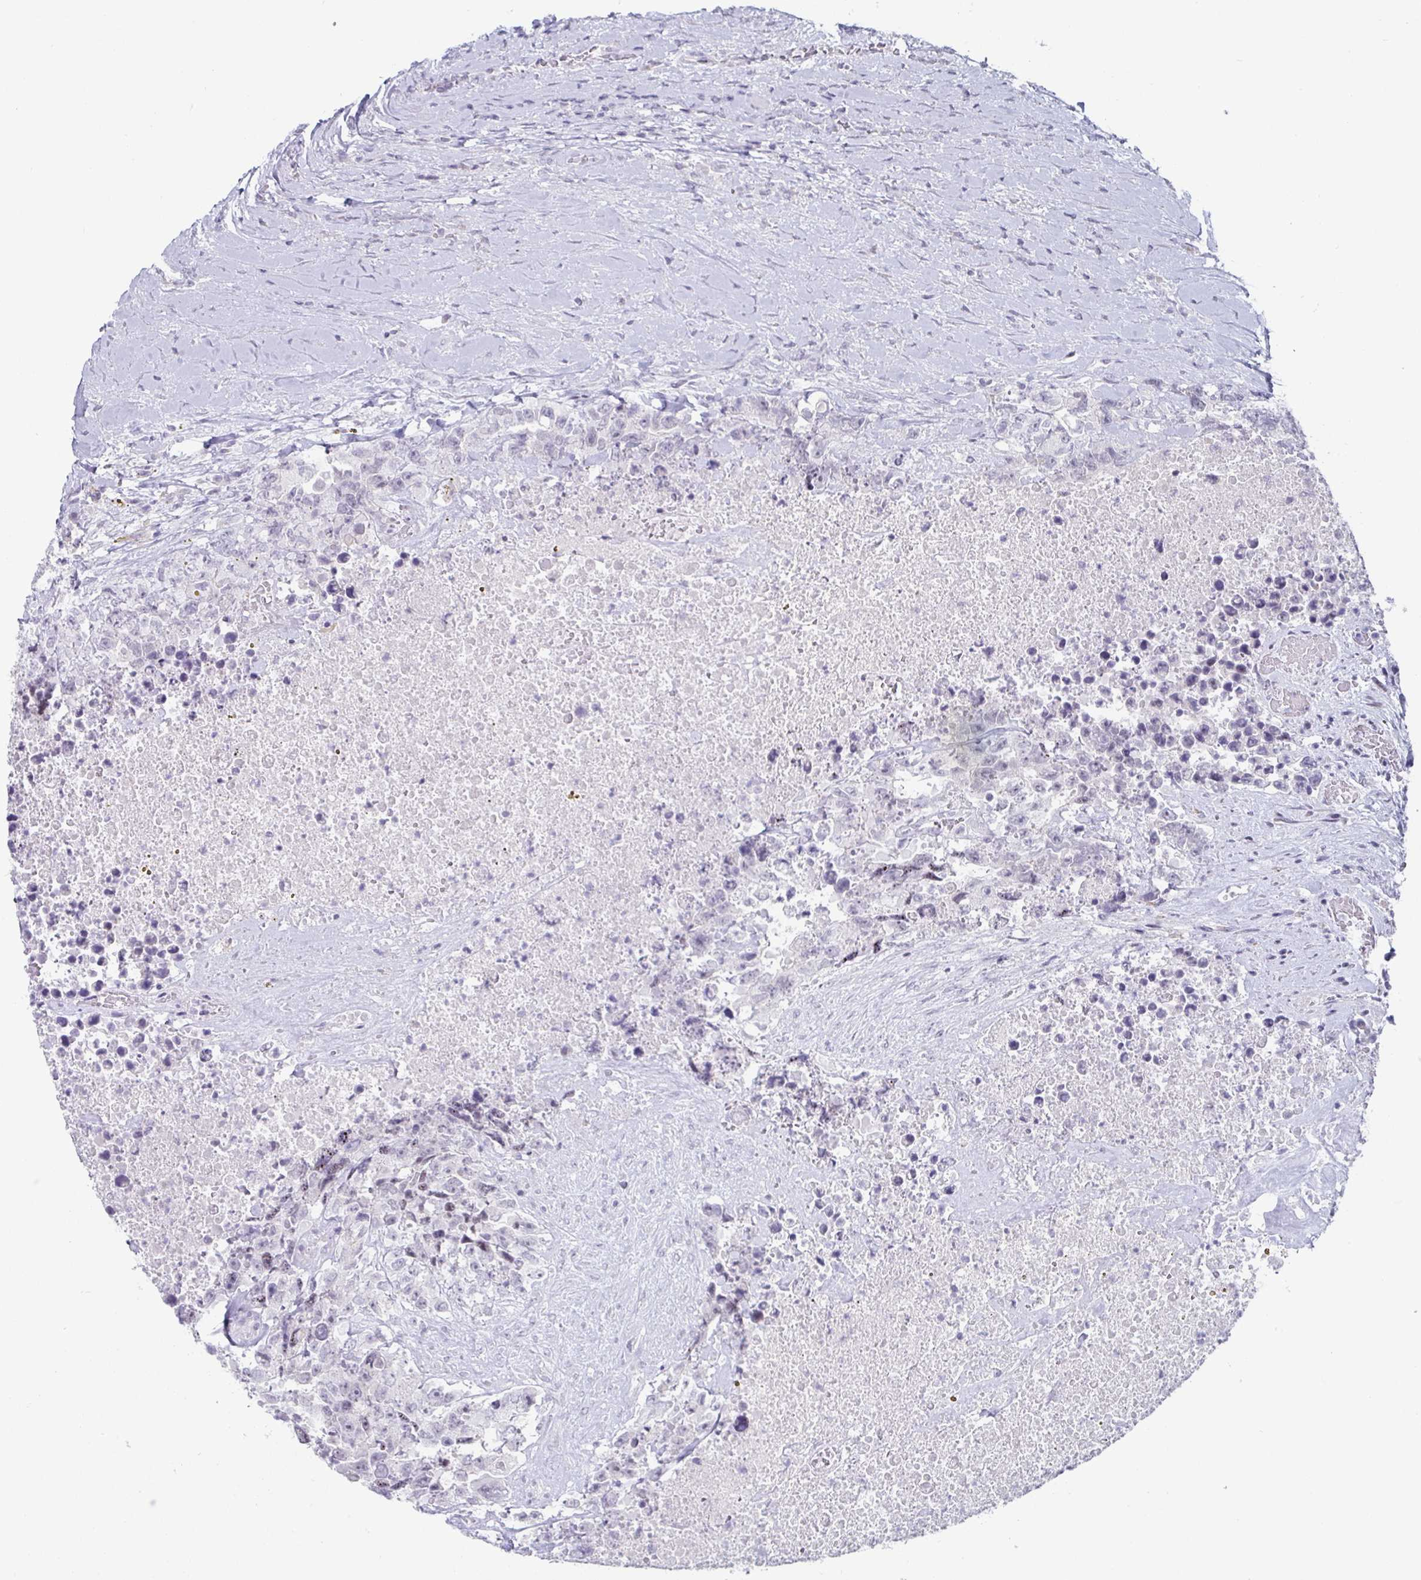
{"staining": {"intensity": "negative", "quantity": "none", "location": "none"}, "tissue": "testis cancer", "cell_type": "Tumor cells", "image_type": "cancer", "snomed": [{"axis": "morphology", "description": "Carcinoma, Embryonal, NOS"}, {"axis": "topography", "description": "Testis"}], "caption": "The immunohistochemistry histopathology image has no significant expression in tumor cells of embryonal carcinoma (testis) tissue. (DAB (3,3'-diaminobenzidine) immunohistochemistry with hematoxylin counter stain).", "gene": "VSIG10L", "patient": {"sex": "male", "age": 24}}